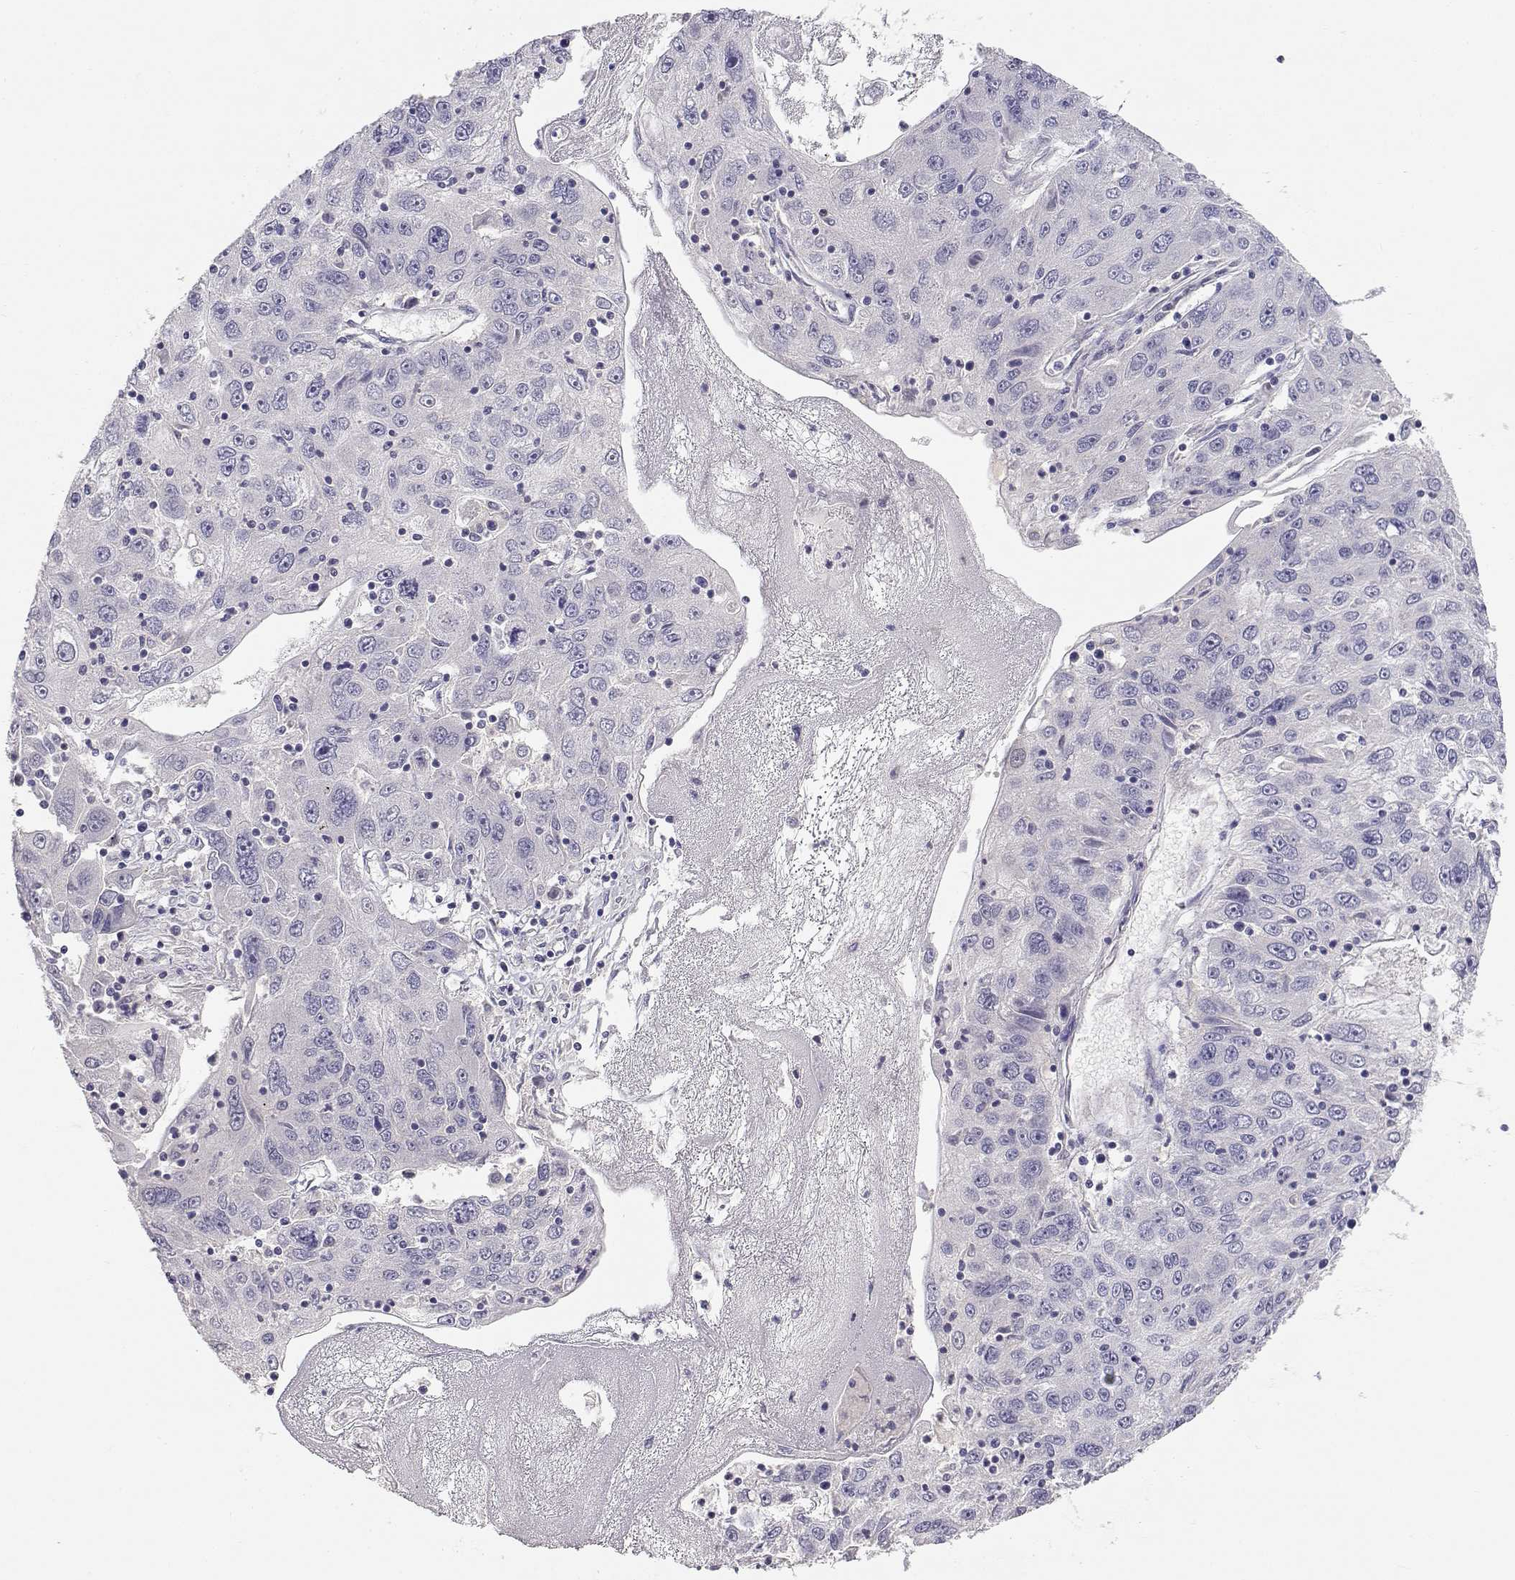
{"staining": {"intensity": "negative", "quantity": "none", "location": "none"}, "tissue": "stomach cancer", "cell_type": "Tumor cells", "image_type": "cancer", "snomed": [{"axis": "morphology", "description": "Adenocarcinoma, NOS"}, {"axis": "topography", "description": "Stomach"}], "caption": "High magnification brightfield microscopy of stomach cancer stained with DAB (3,3'-diaminobenzidine) (brown) and counterstained with hematoxylin (blue): tumor cells show no significant positivity.", "gene": "ADA", "patient": {"sex": "male", "age": 56}}